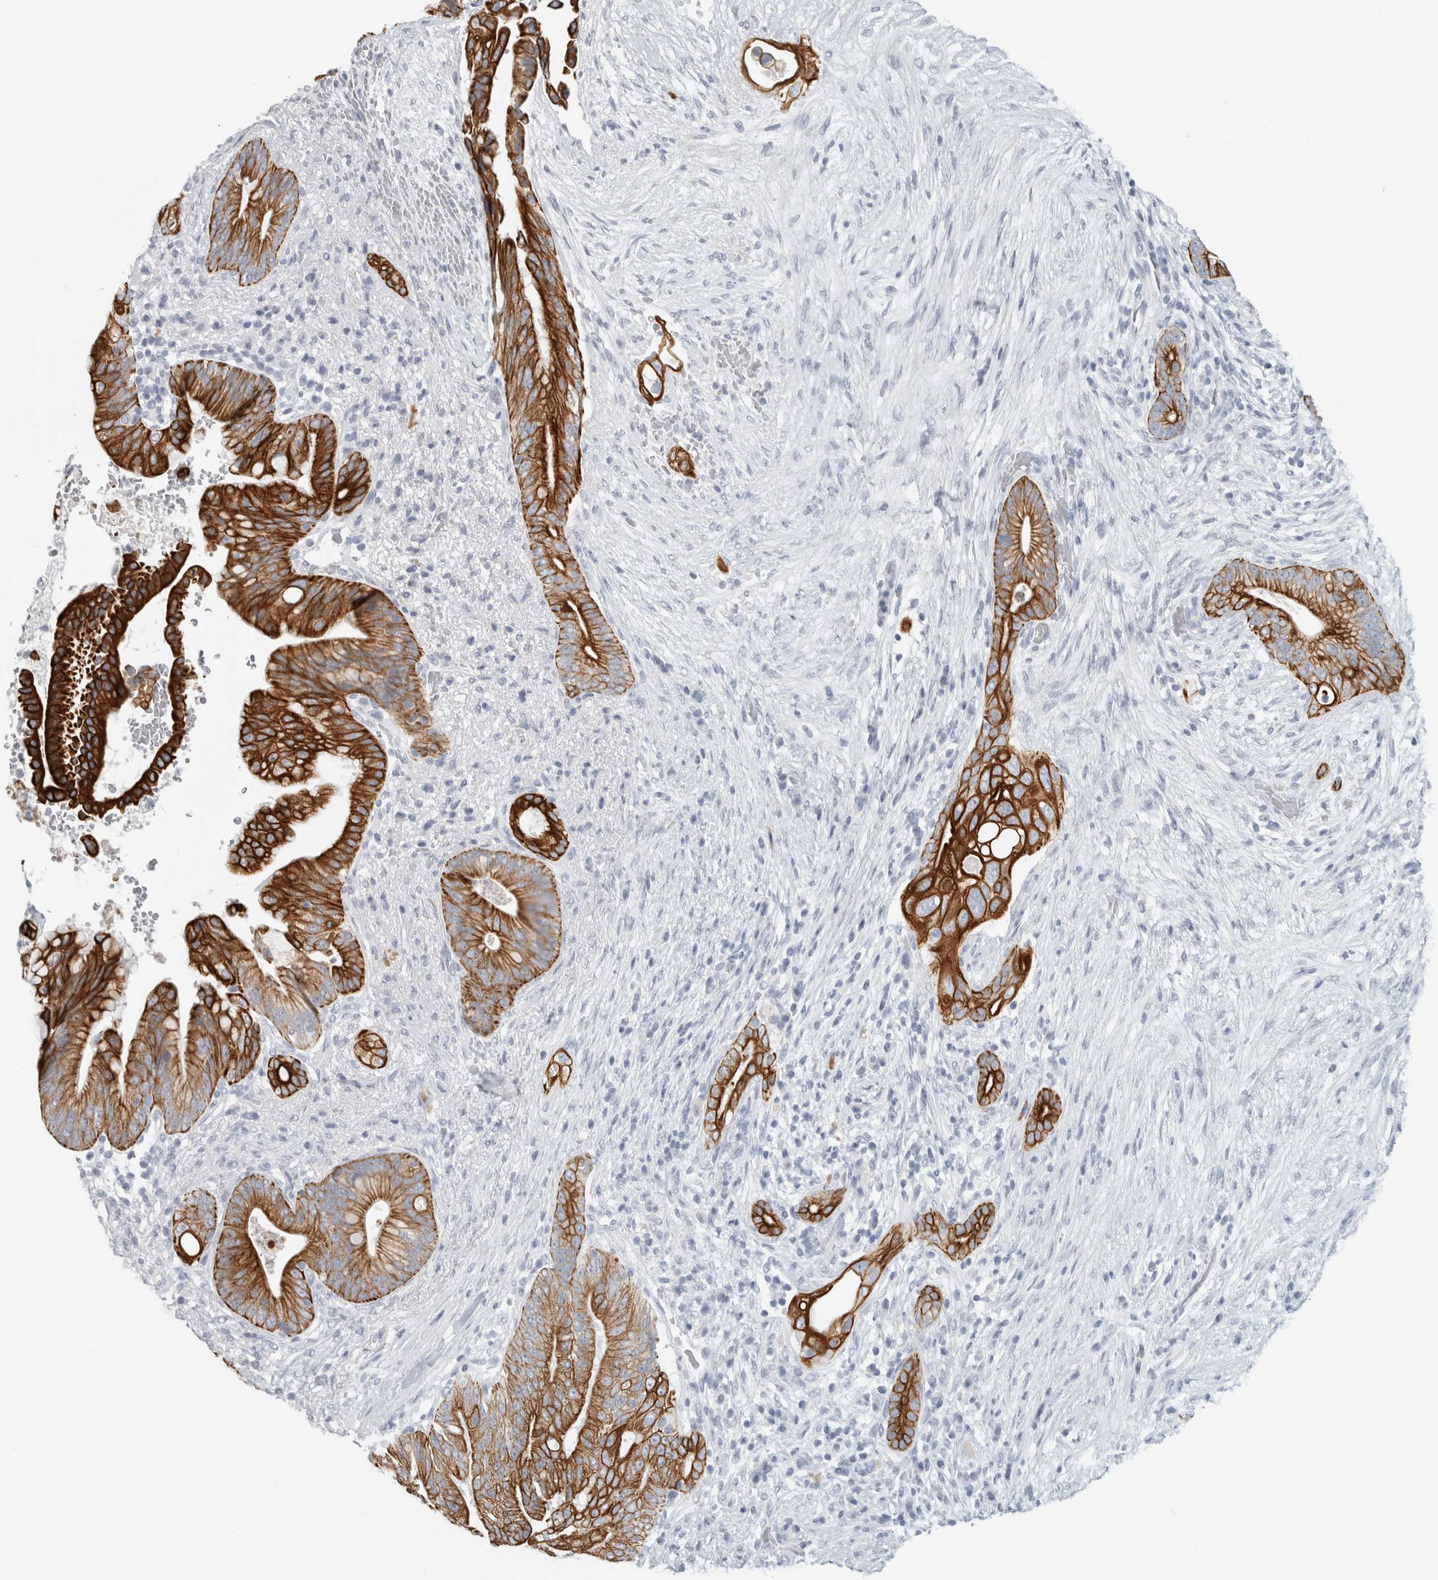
{"staining": {"intensity": "strong", "quantity": ">75%", "location": "cytoplasmic/membranous"}, "tissue": "pancreatic cancer", "cell_type": "Tumor cells", "image_type": "cancer", "snomed": [{"axis": "morphology", "description": "Adenocarcinoma, NOS"}, {"axis": "topography", "description": "Pancreas"}], "caption": "Immunohistochemical staining of adenocarcinoma (pancreatic) reveals strong cytoplasmic/membranous protein positivity in about >75% of tumor cells.", "gene": "SLC28A3", "patient": {"sex": "male", "age": 53}}